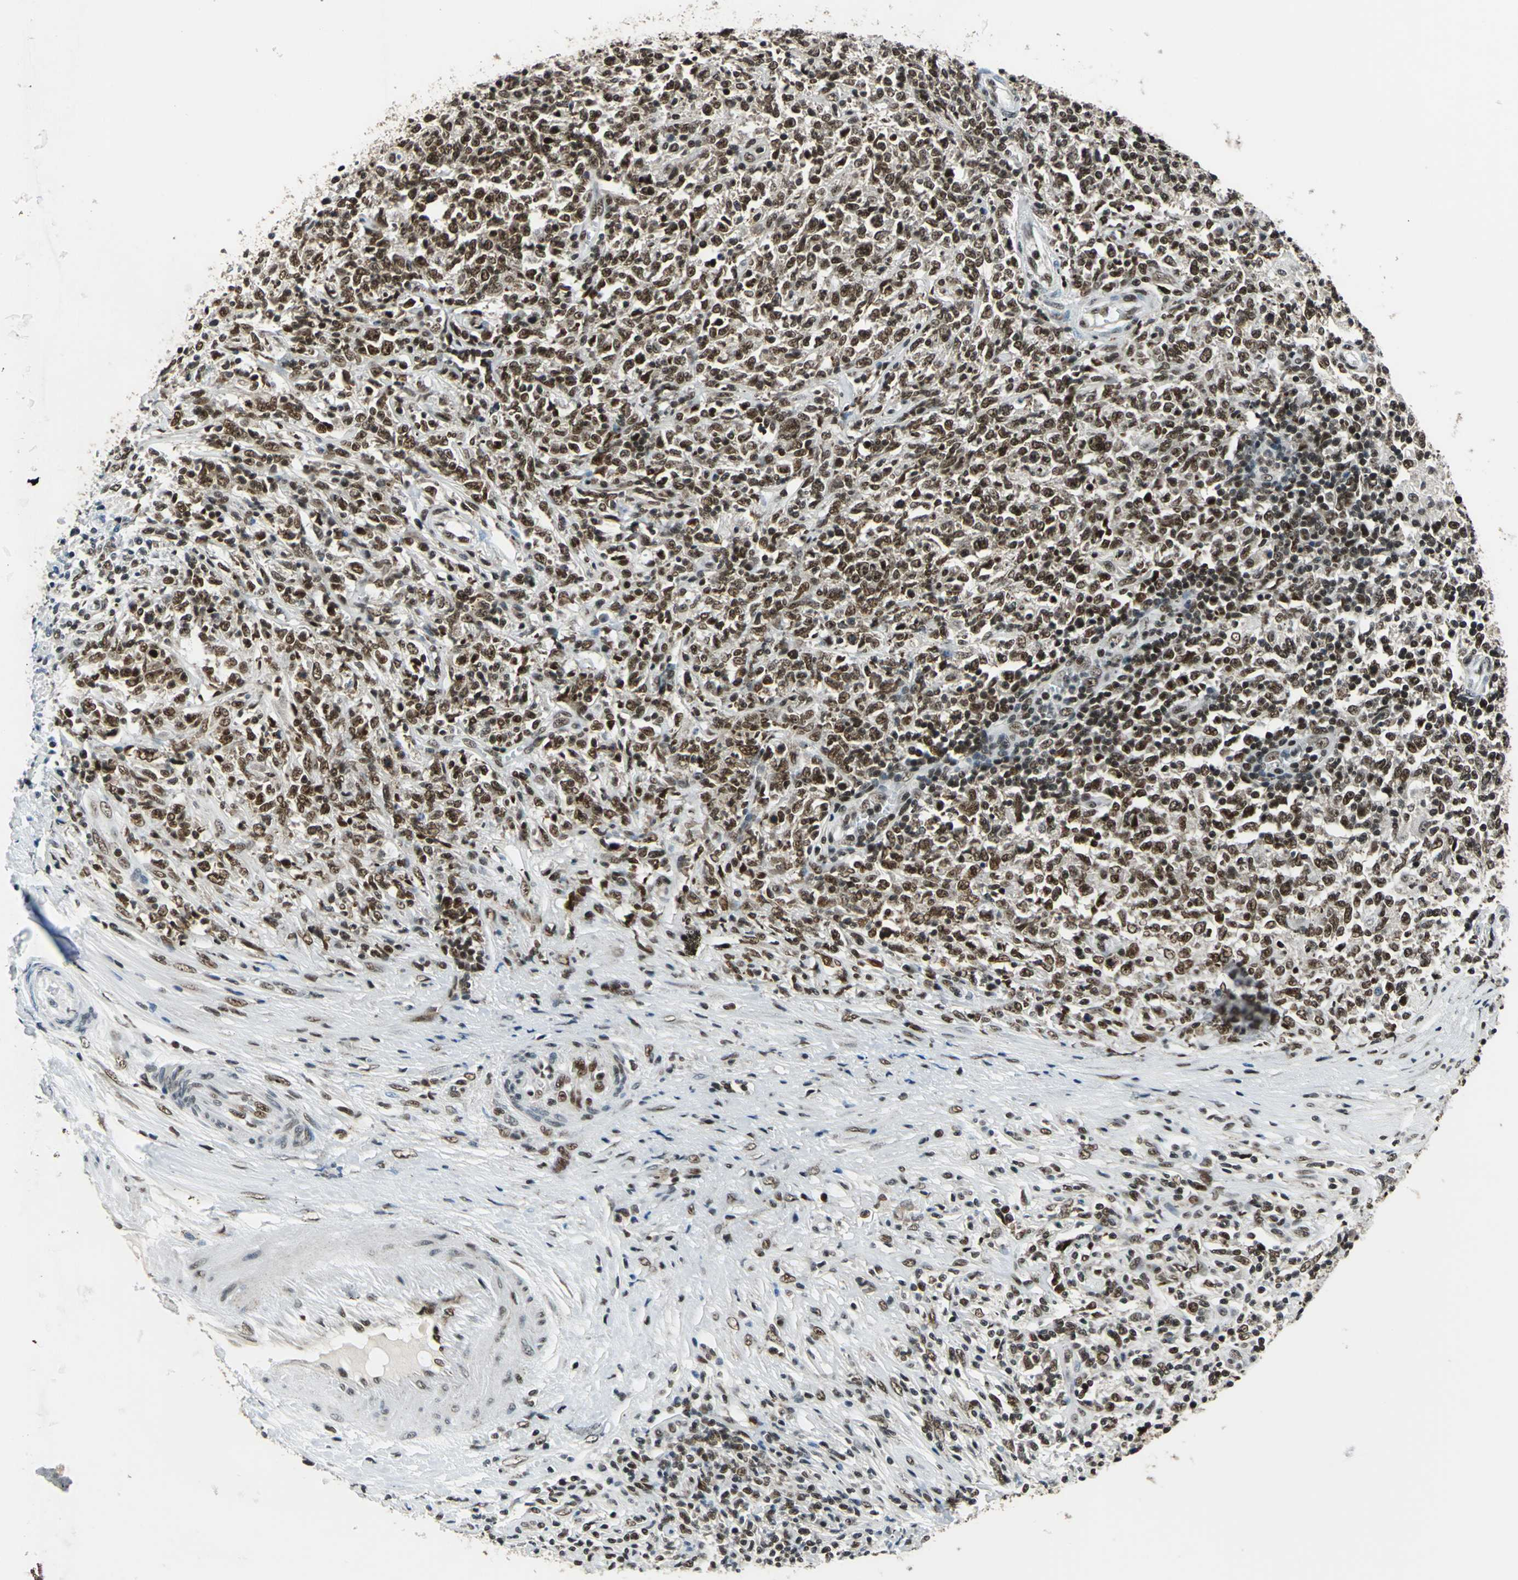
{"staining": {"intensity": "strong", "quantity": ">75%", "location": "nuclear"}, "tissue": "lymphoma", "cell_type": "Tumor cells", "image_type": "cancer", "snomed": [{"axis": "morphology", "description": "Malignant lymphoma, non-Hodgkin's type, High grade"}, {"axis": "topography", "description": "Lymph node"}], "caption": "Immunohistochemical staining of human high-grade malignant lymphoma, non-Hodgkin's type reveals high levels of strong nuclear expression in about >75% of tumor cells.", "gene": "BCLAF1", "patient": {"sex": "female", "age": 84}}